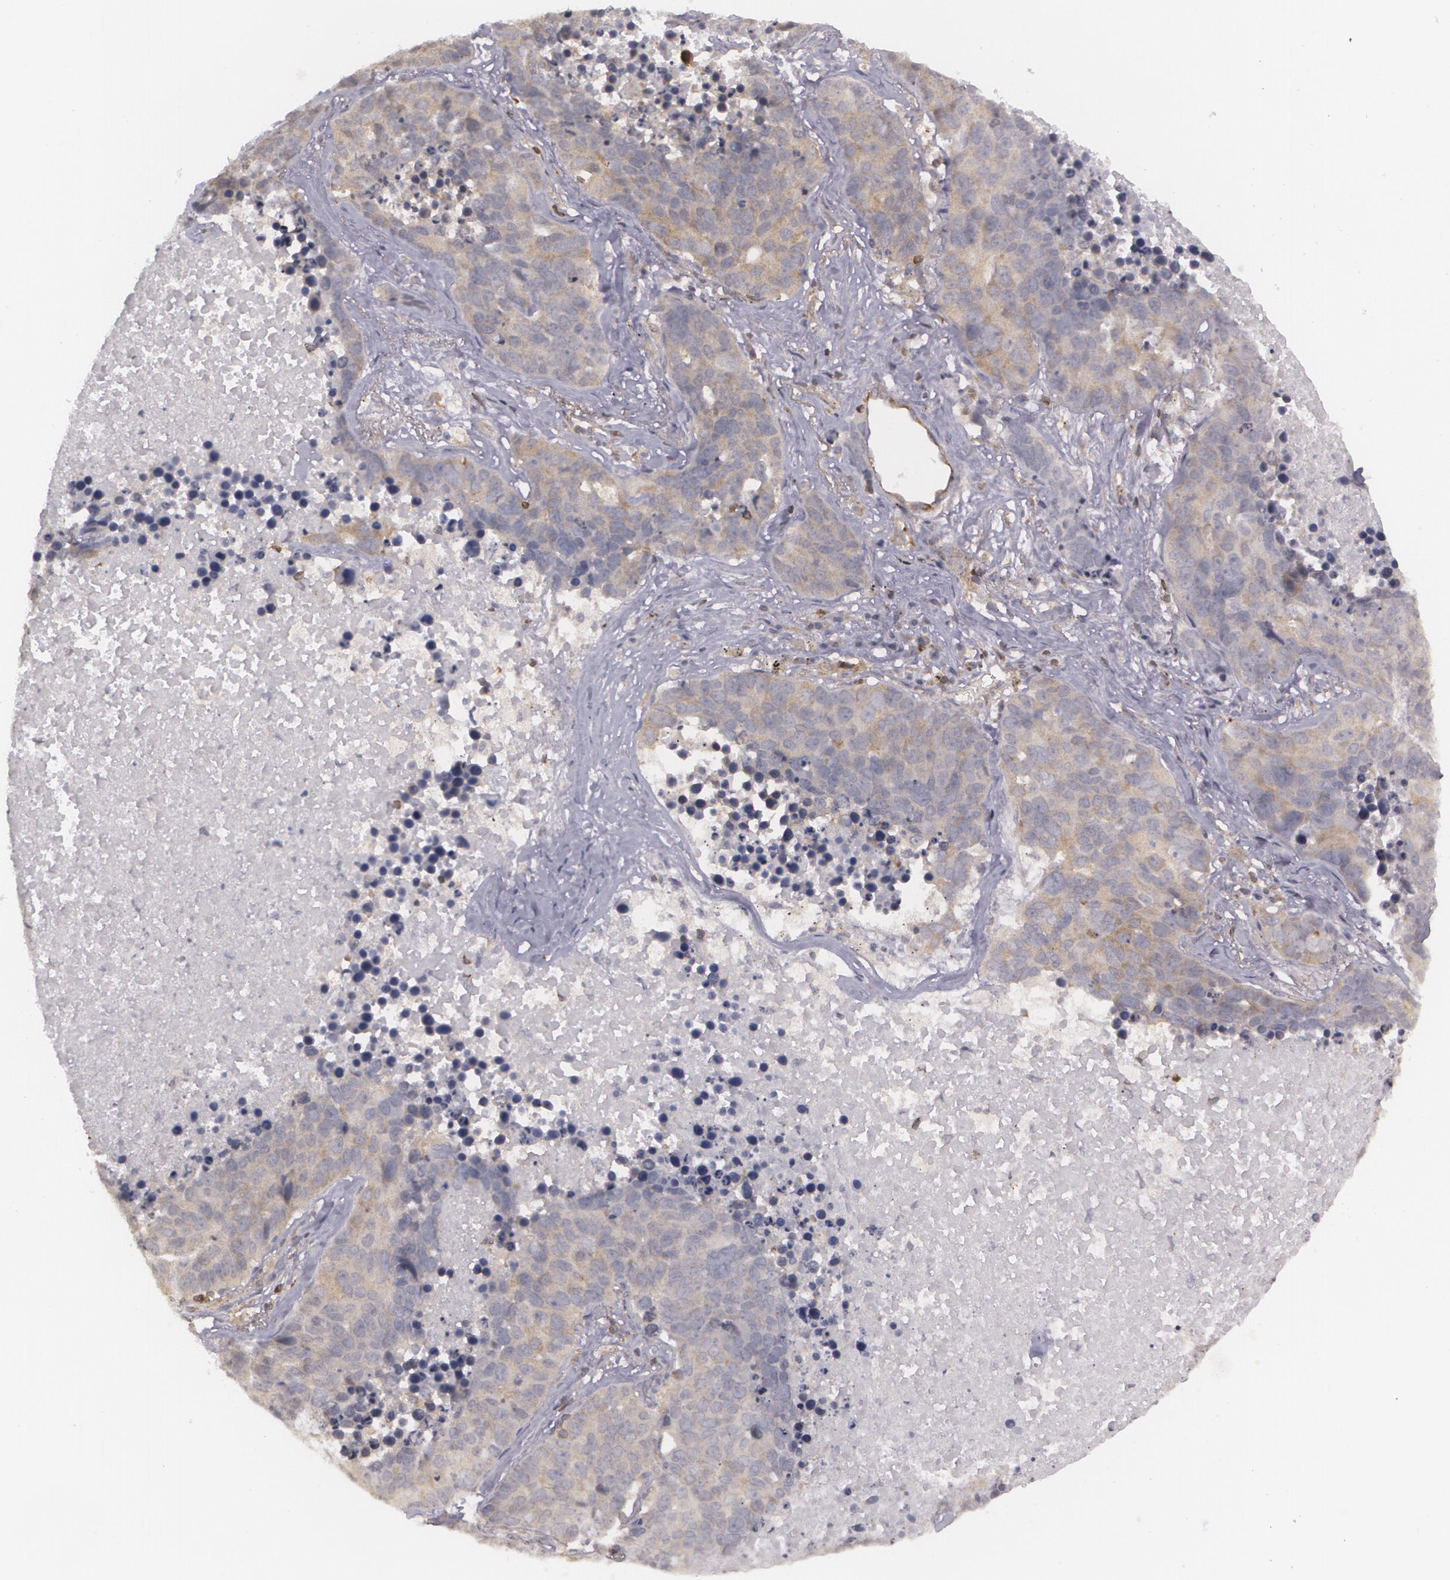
{"staining": {"intensity": "weak", "quantity": "25%-75%", "location": "cytoplasmic/membranous"}, "tissue": "lung cancer", "cell_type": "Tumor cells", "image_type": "cancer", "snomed": [{"axis": "morphology", "description": "Carcinoid, malignant, NOS"}, {"axis": "topography", "description": "Lung"}], "caption": "Lung cancer (carcinoid (malignant)) stained with immunohistochemistry reveals weak cytoplasmic/membranous expression in about 25%-75% of tumor cells. The protein is stained brown, and the nuclei are stained in blue (DAB (3,3'-diaminobenzidine) IHC with brightfield microscopy, high magnification).", "gene": "BIN1", "patient": {"sex": "male", "age": 60}}